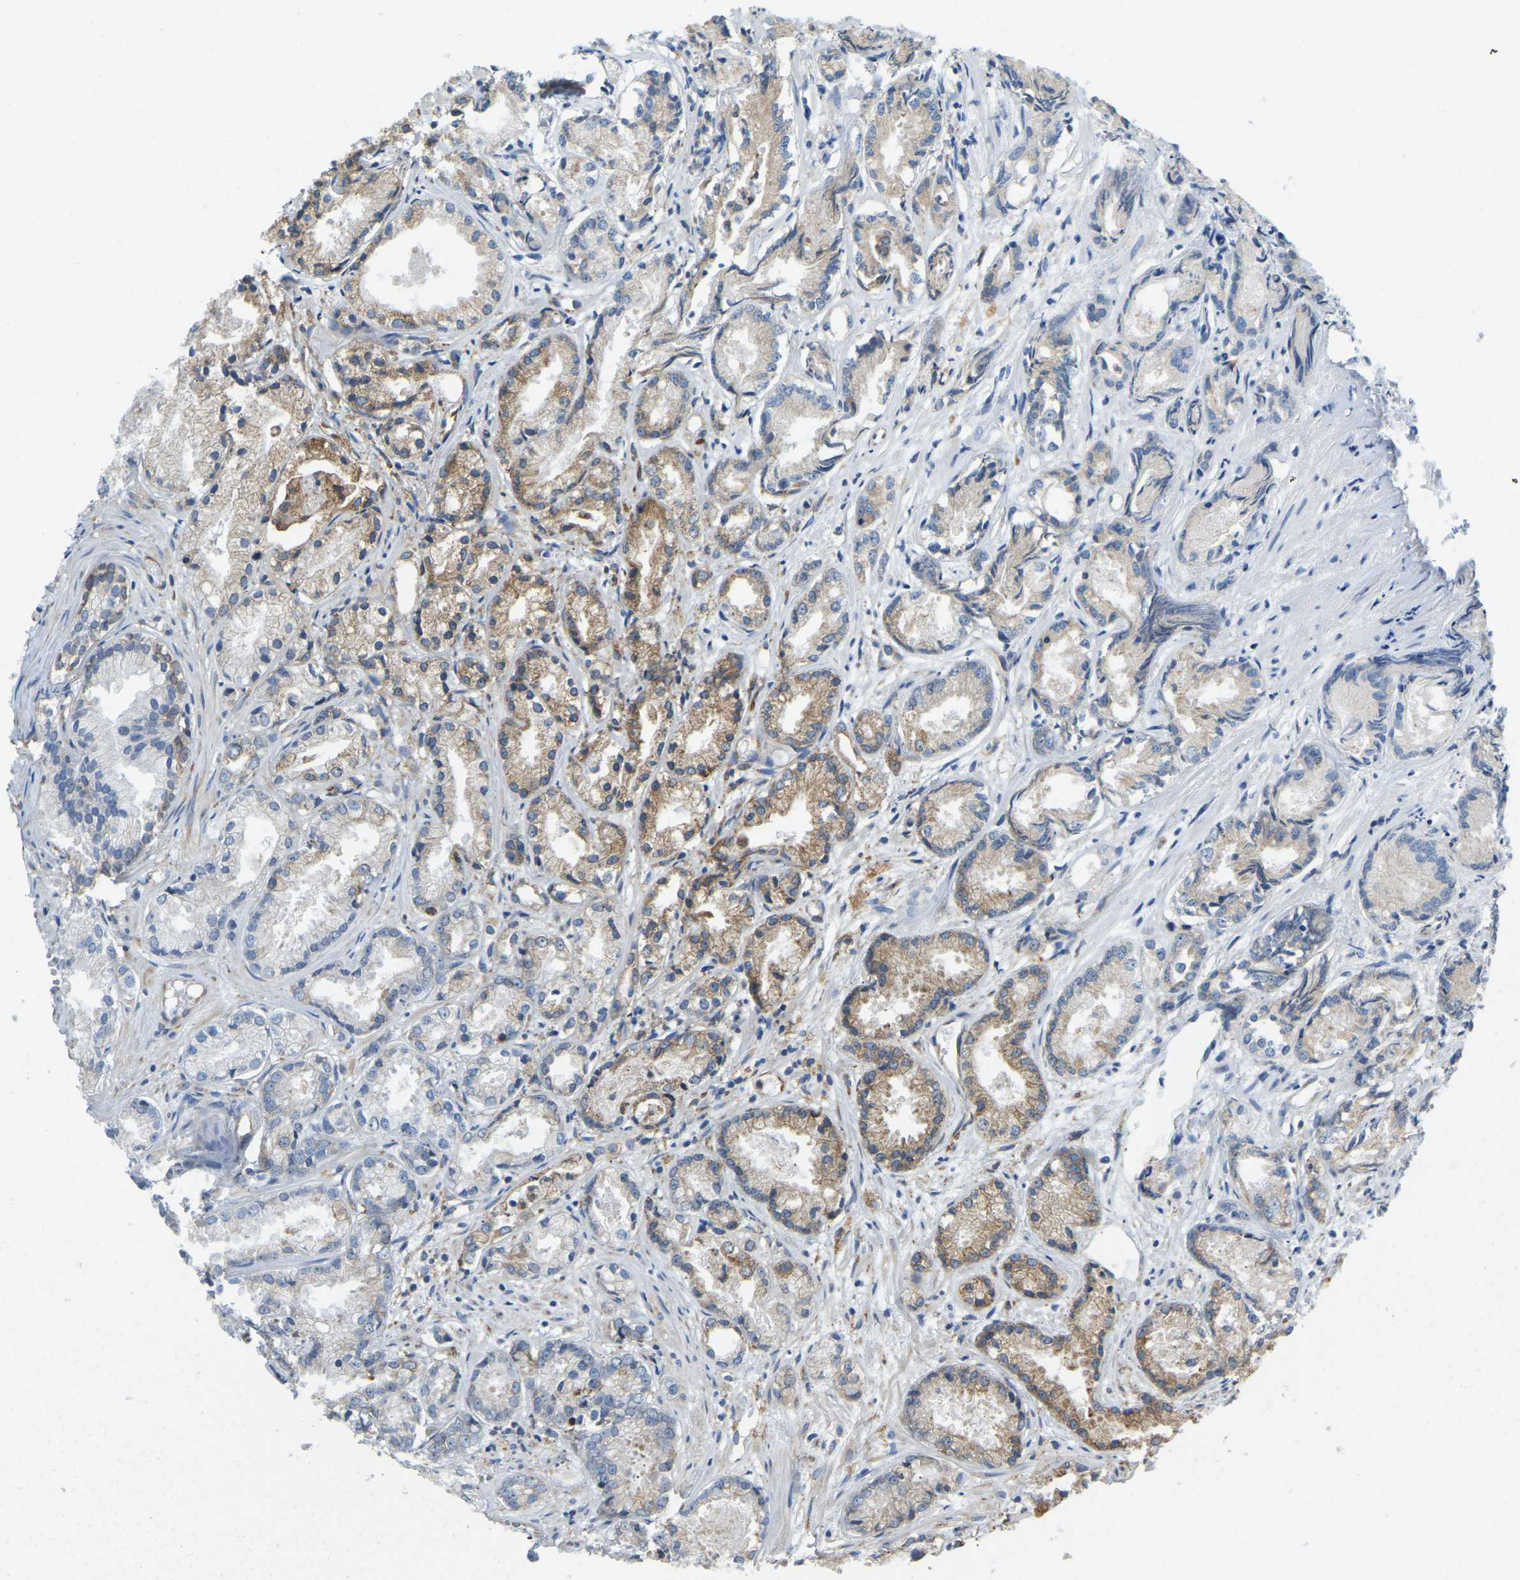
{"staining": {"intensity": "moderate", "quantity": "<25%", "location": "cytoplasmic/membranous"}, "tissue": "prostate cancer", "cell_type": "Tumor cells", "image_type": "cancer", "snomed": [{"axis": "morphology", "description": "Adenocarcinoma, Low grade"}, {"axis": "topography", "description": "Prostate"}], "caption": "Adenocarcinoma (low-grade) (prostate) was stained to show a protein in brown. There is low levels of moderate cytoplasmic/membranous expression in about <25% of tumor cells. Using DAB (3,3'-diaminobenzidine) (brown) and hematoxylin (blue) stains, captured at high magnification using brightfield microscopy.", "gene": "RNF115", "patient": {"sex": "male", "age": 72}}